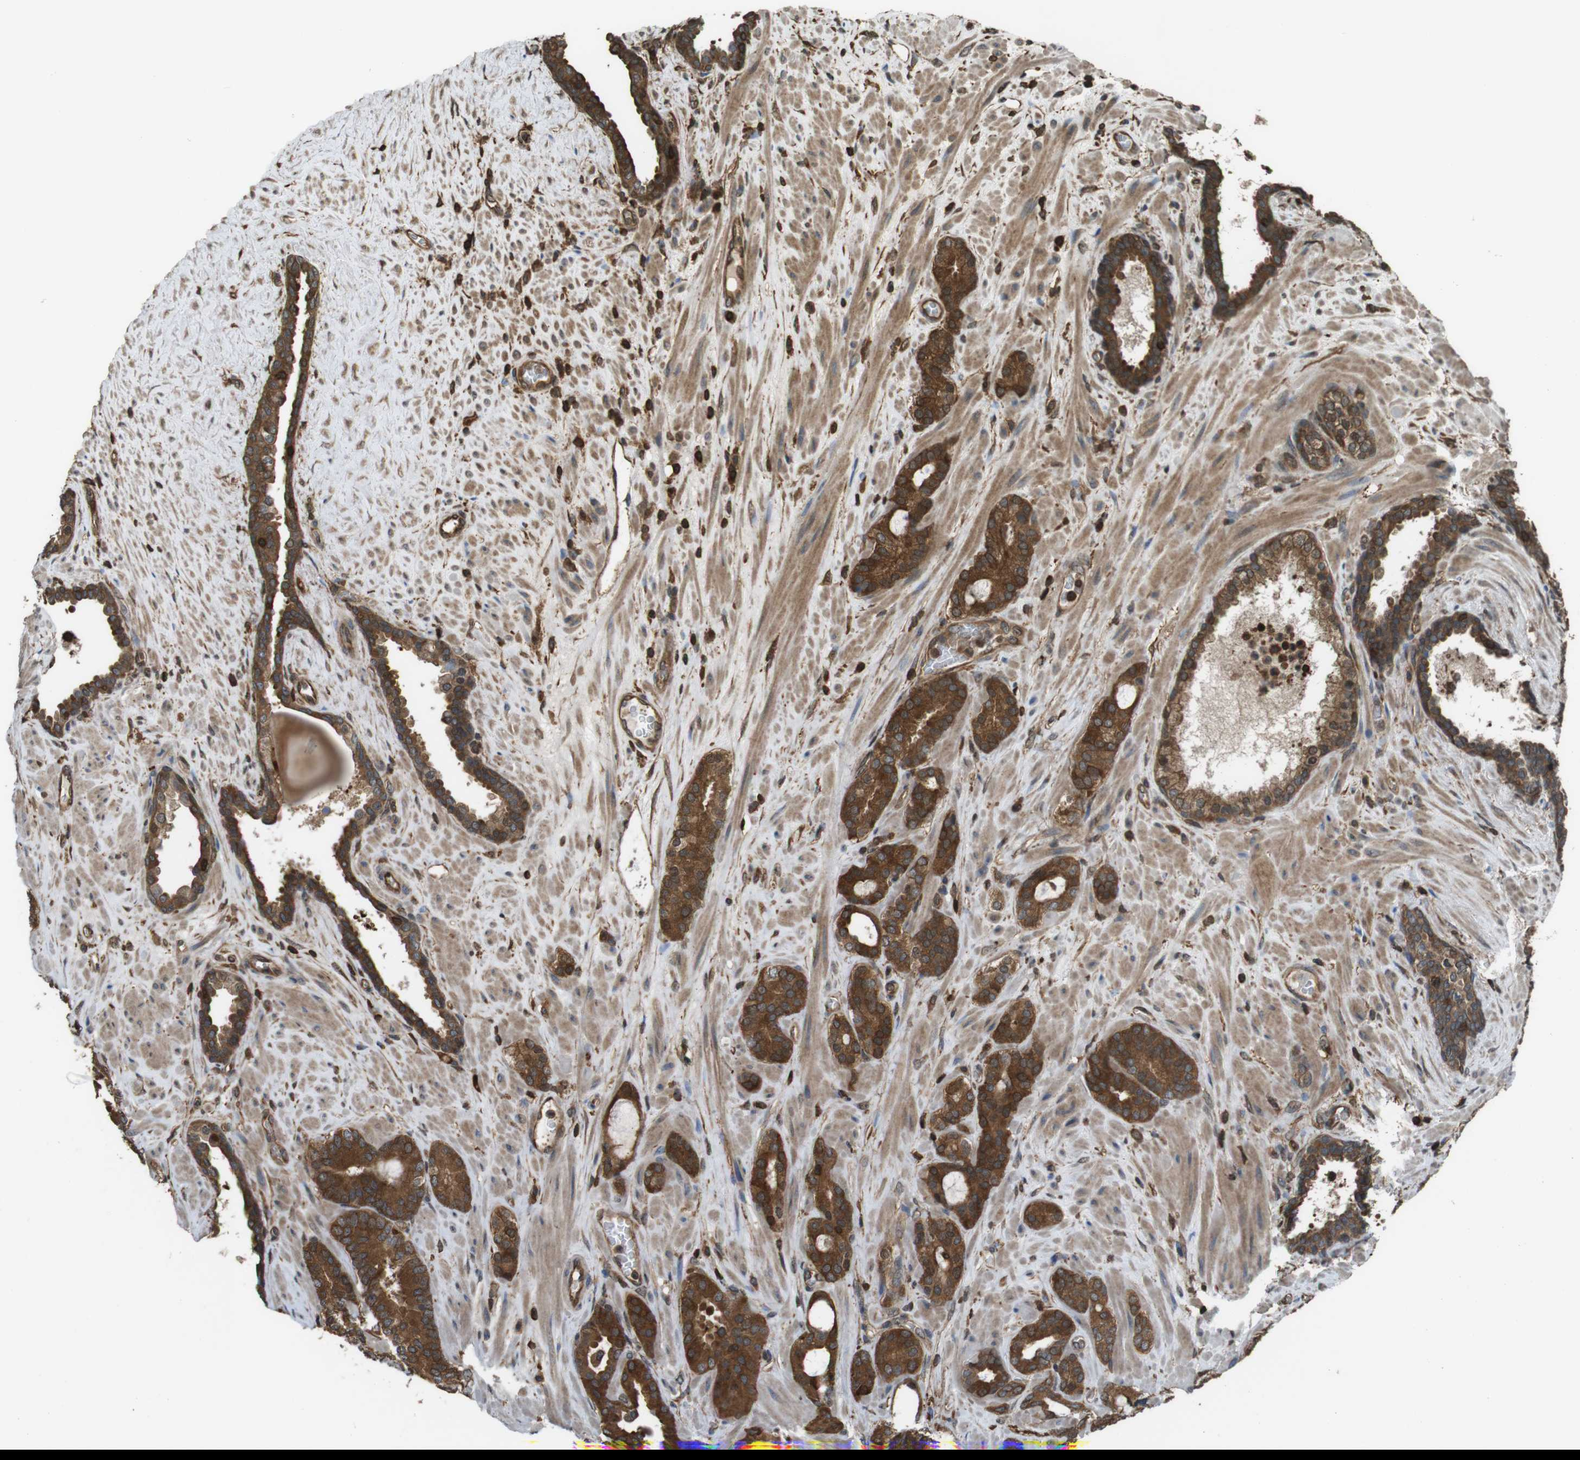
{"staining": {"intensity": "strong", "quantity": ">75%", "location": "cytoplasmic/membranous"}, "tissue": "prostate cancer", "cell_type": "Tumor cells", "image_type": "cancer", "snomed": [{"axis": "morphology", "description": "Adenocarcinoma, Low grade"}, {"axis": "topography", "description": "Prostate"}], "caption": "Prostate low-grade adenocarcinoma stained for a protein (brown) demonstrates strong cytoplasmic/membranous positive positivity in approximately >75% of tumor cells.", "gene": "ARHGDIA", "patient": {"sex": "male", "age": 63}}